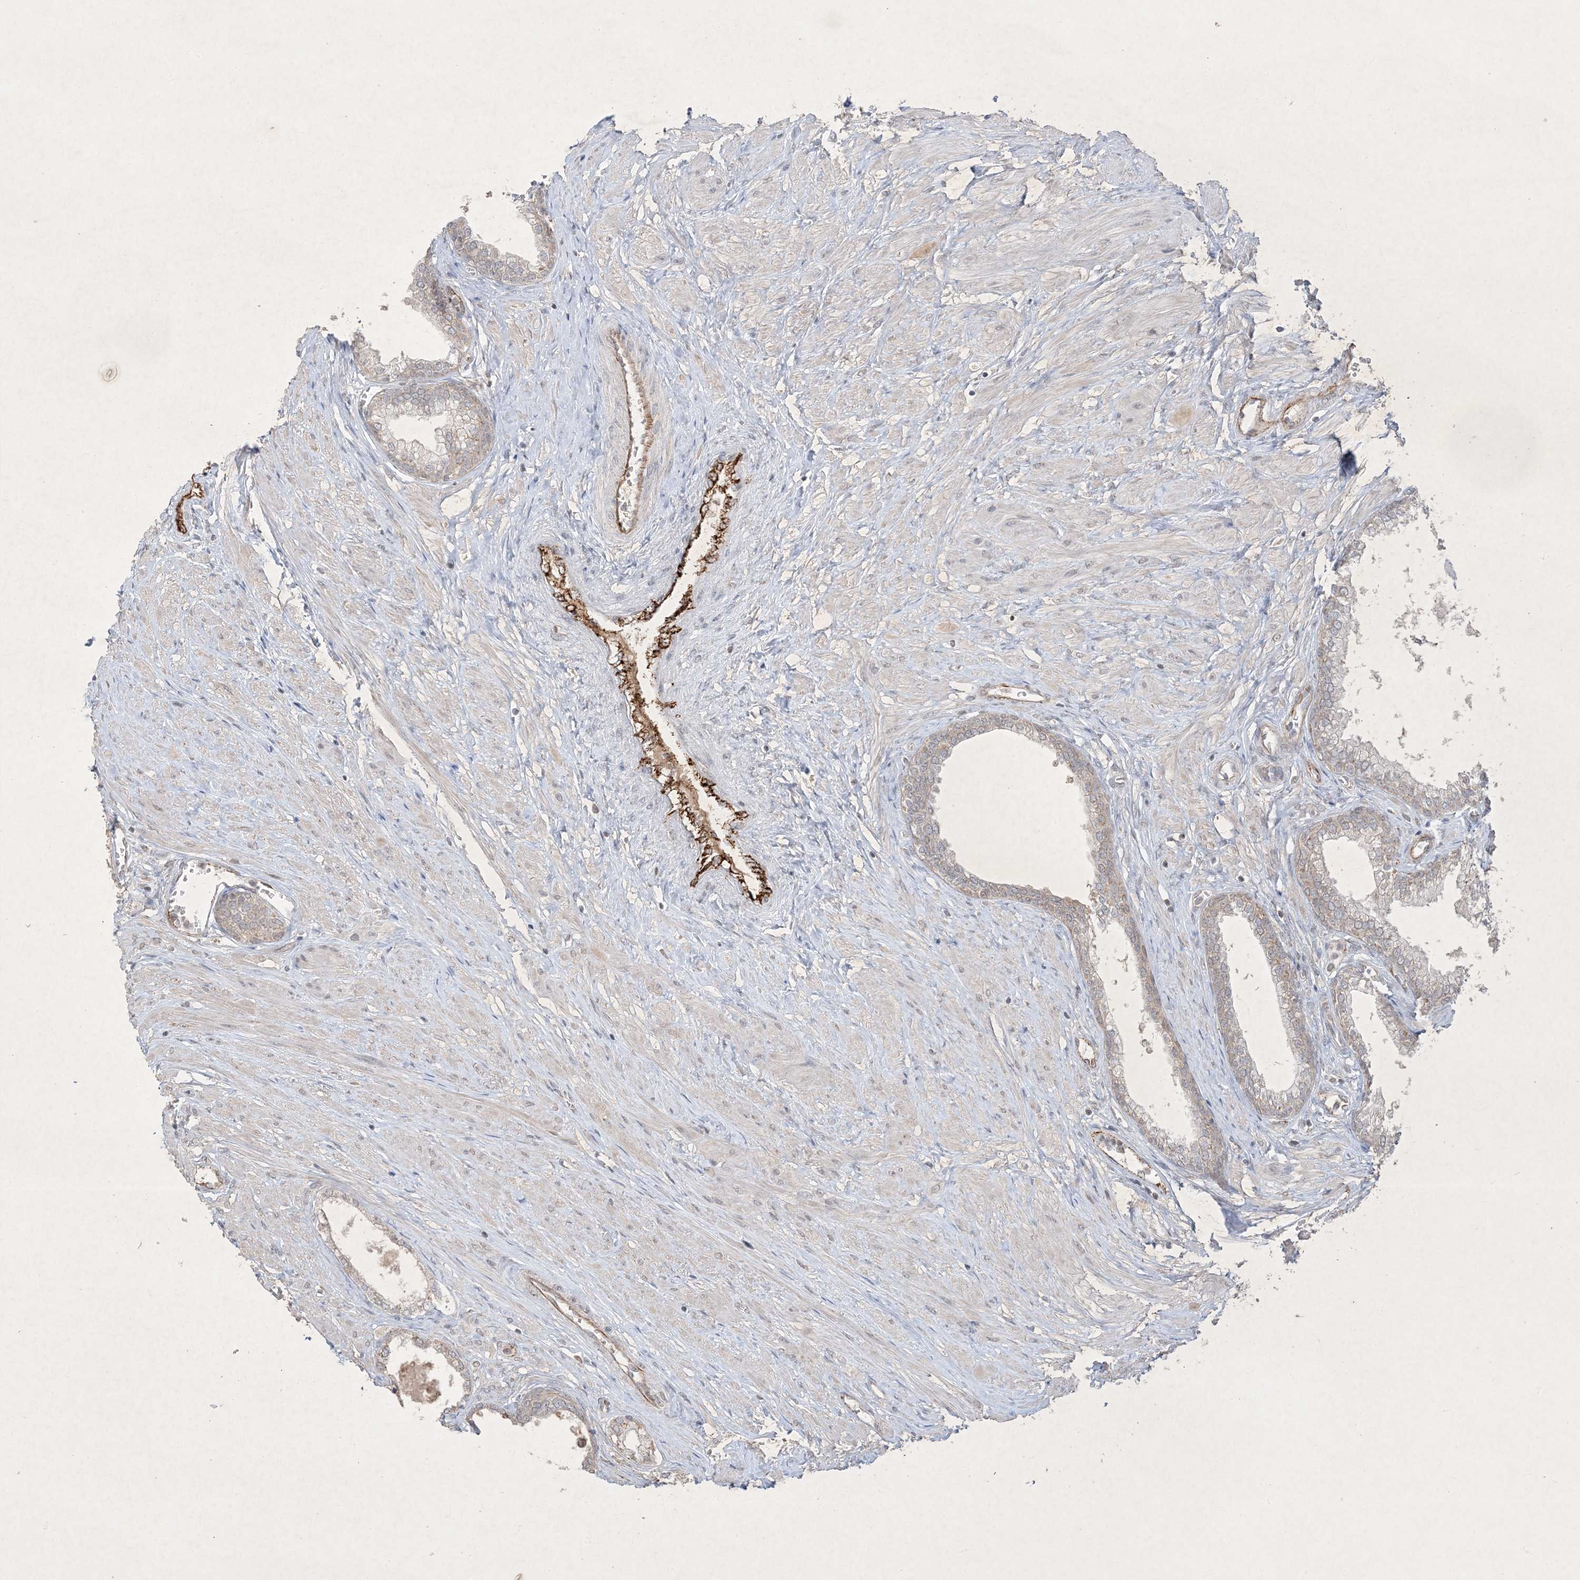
{"staining": {"intensity": "weak", "quantity": "<25%", "location": "cytoplasmic/membranous"}, "tissue": "prostate", "cell_type": "Glandular cells", "image_type": "normal", "snomed": [{"axis": "morphology", "description": "Normal tissue, NOS"}, {"axis": "morphology", "description": "Urothelial carcinoma, Low grade"}, {"axis": "topography", "description": "Urinary bladder"}, {"axis": "topography", "description": "Prostate"}], "caption": "Unremarkable prostate was stained to show a protein in brown. There is no significant positivity in glandular cells. (Immunohistochemistry, brightfield microscopy, high magnification).", "gene": "PRSS36", "patient": {"sex": "male", "age": 60}}